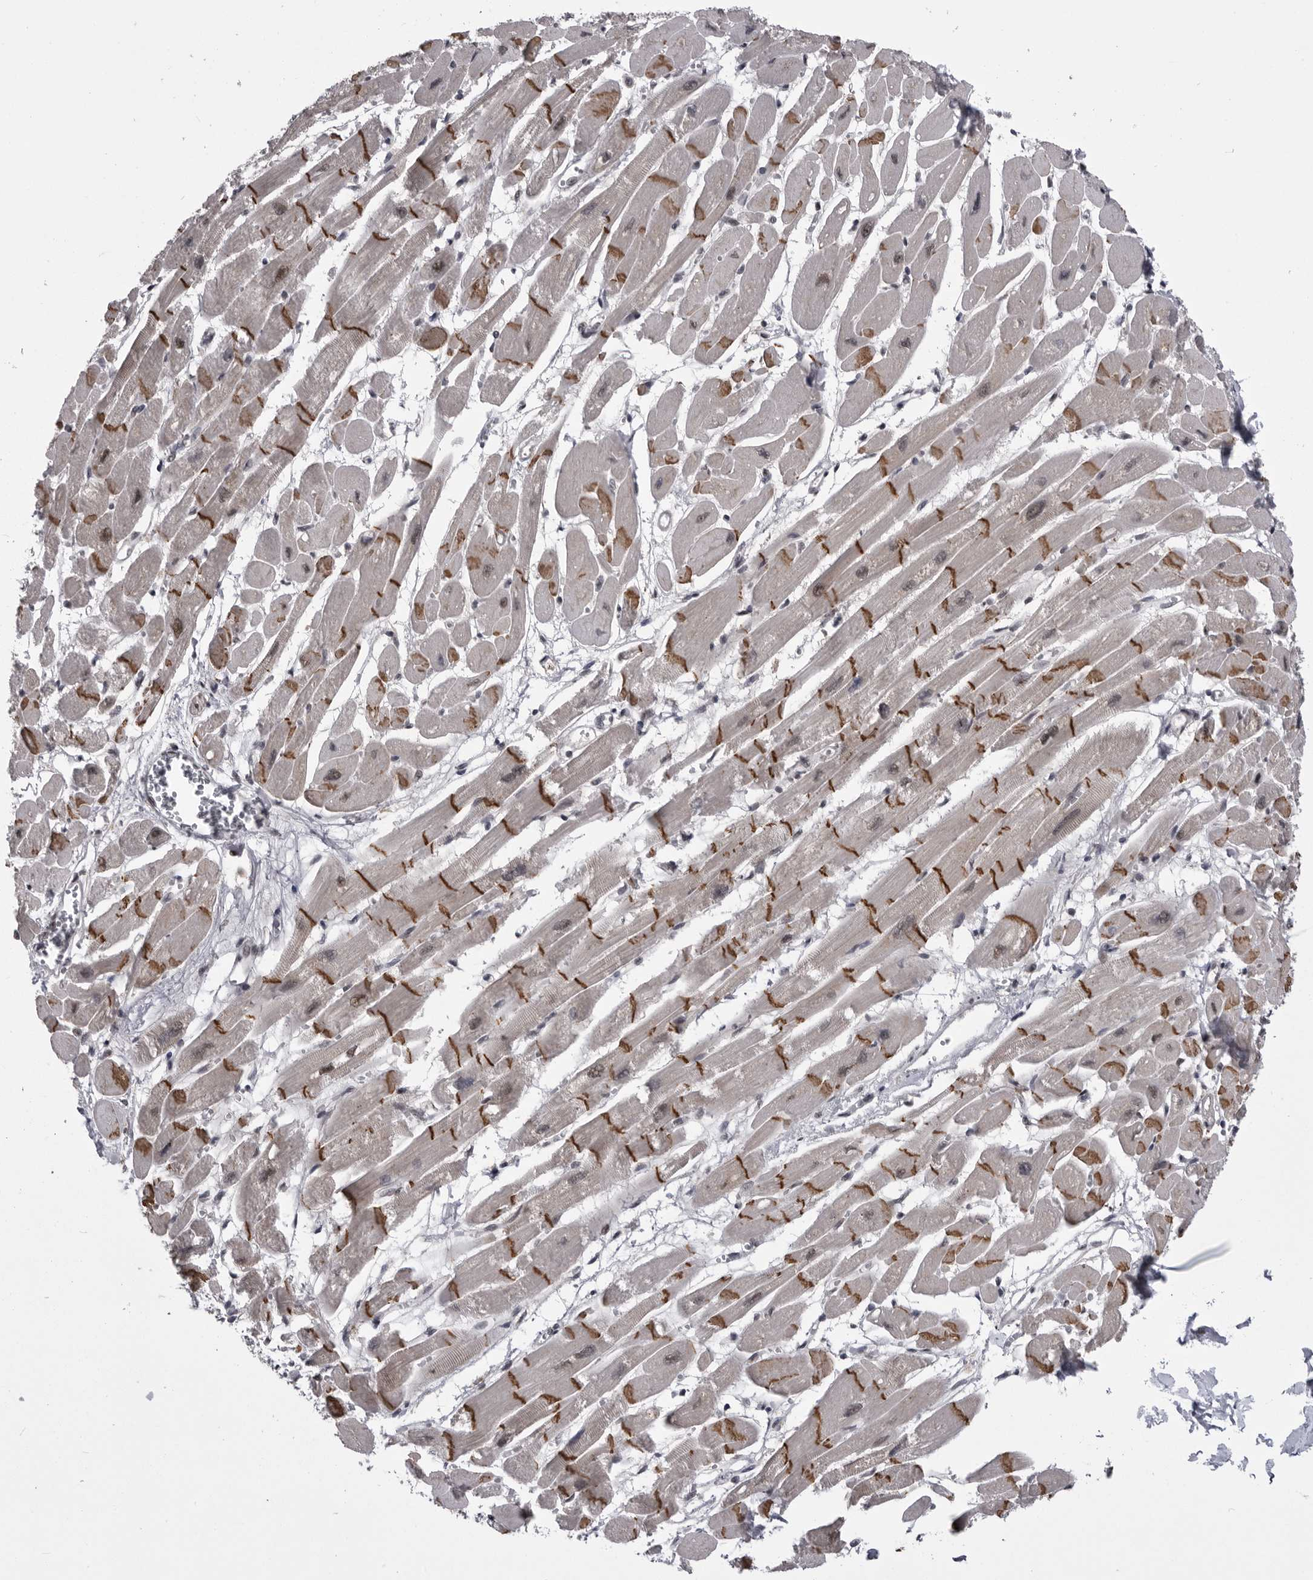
{"staining": {"intensity": "strong", "quantity": ">75%", "location": "cytoplasmic/membranous"}, "tissue": "heart muscle", "cell_type": "Cardiomyocytes", "image_type": "normal", "snomed": [{"axis": "morphology", "description": "Normal tissue, NOS"}, {"axis": "topography", "description": "Heart"}], "caption": "Cardiomyocytes demonstrate high levels of strong cytoplasmic/membranous staining in about >75% of cells in unremarkable human heart muscle.", "gene": "MEPCE", "patient": {"sex": "female", "age": 54}}